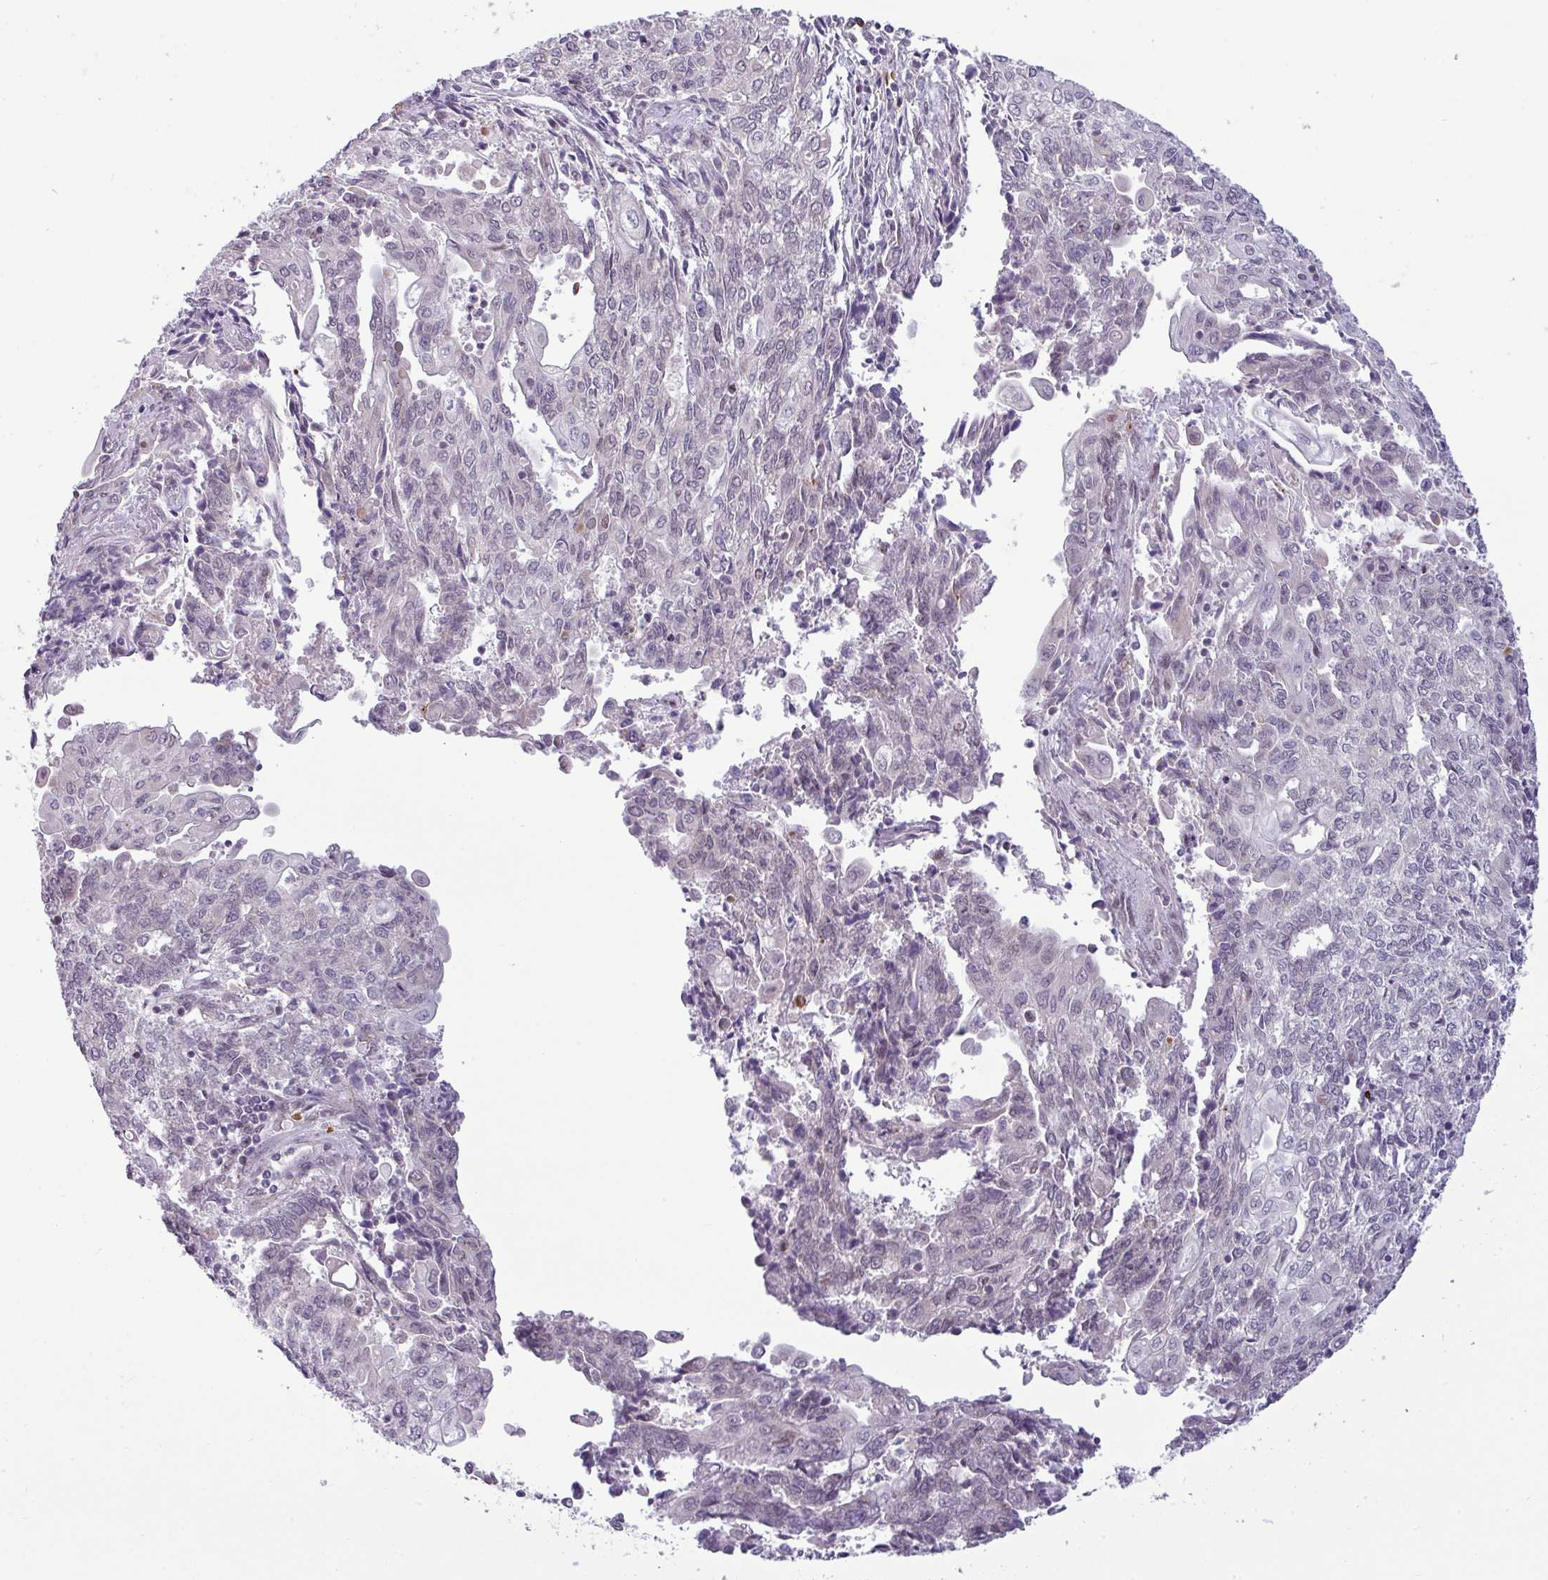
{"staining": {"intensity": "negative", "quantity": "none", "location": "none"}, "tissue": "endometrial cancer", "cell_type": "Tumor cells", "image_type": "cancer", "snomed": [{"axis": "morphology", "description": "Adenocarcinoma, NOS"}, {"axis": "topography", "description": "Endometrium"}], "caption": "Micrograph shows no significant protein staining in tumor cells of endometrial cancer (adenocarcinoma).", "gene": "SLC66A2", "patient": {"sex": "female", "age": 54}}